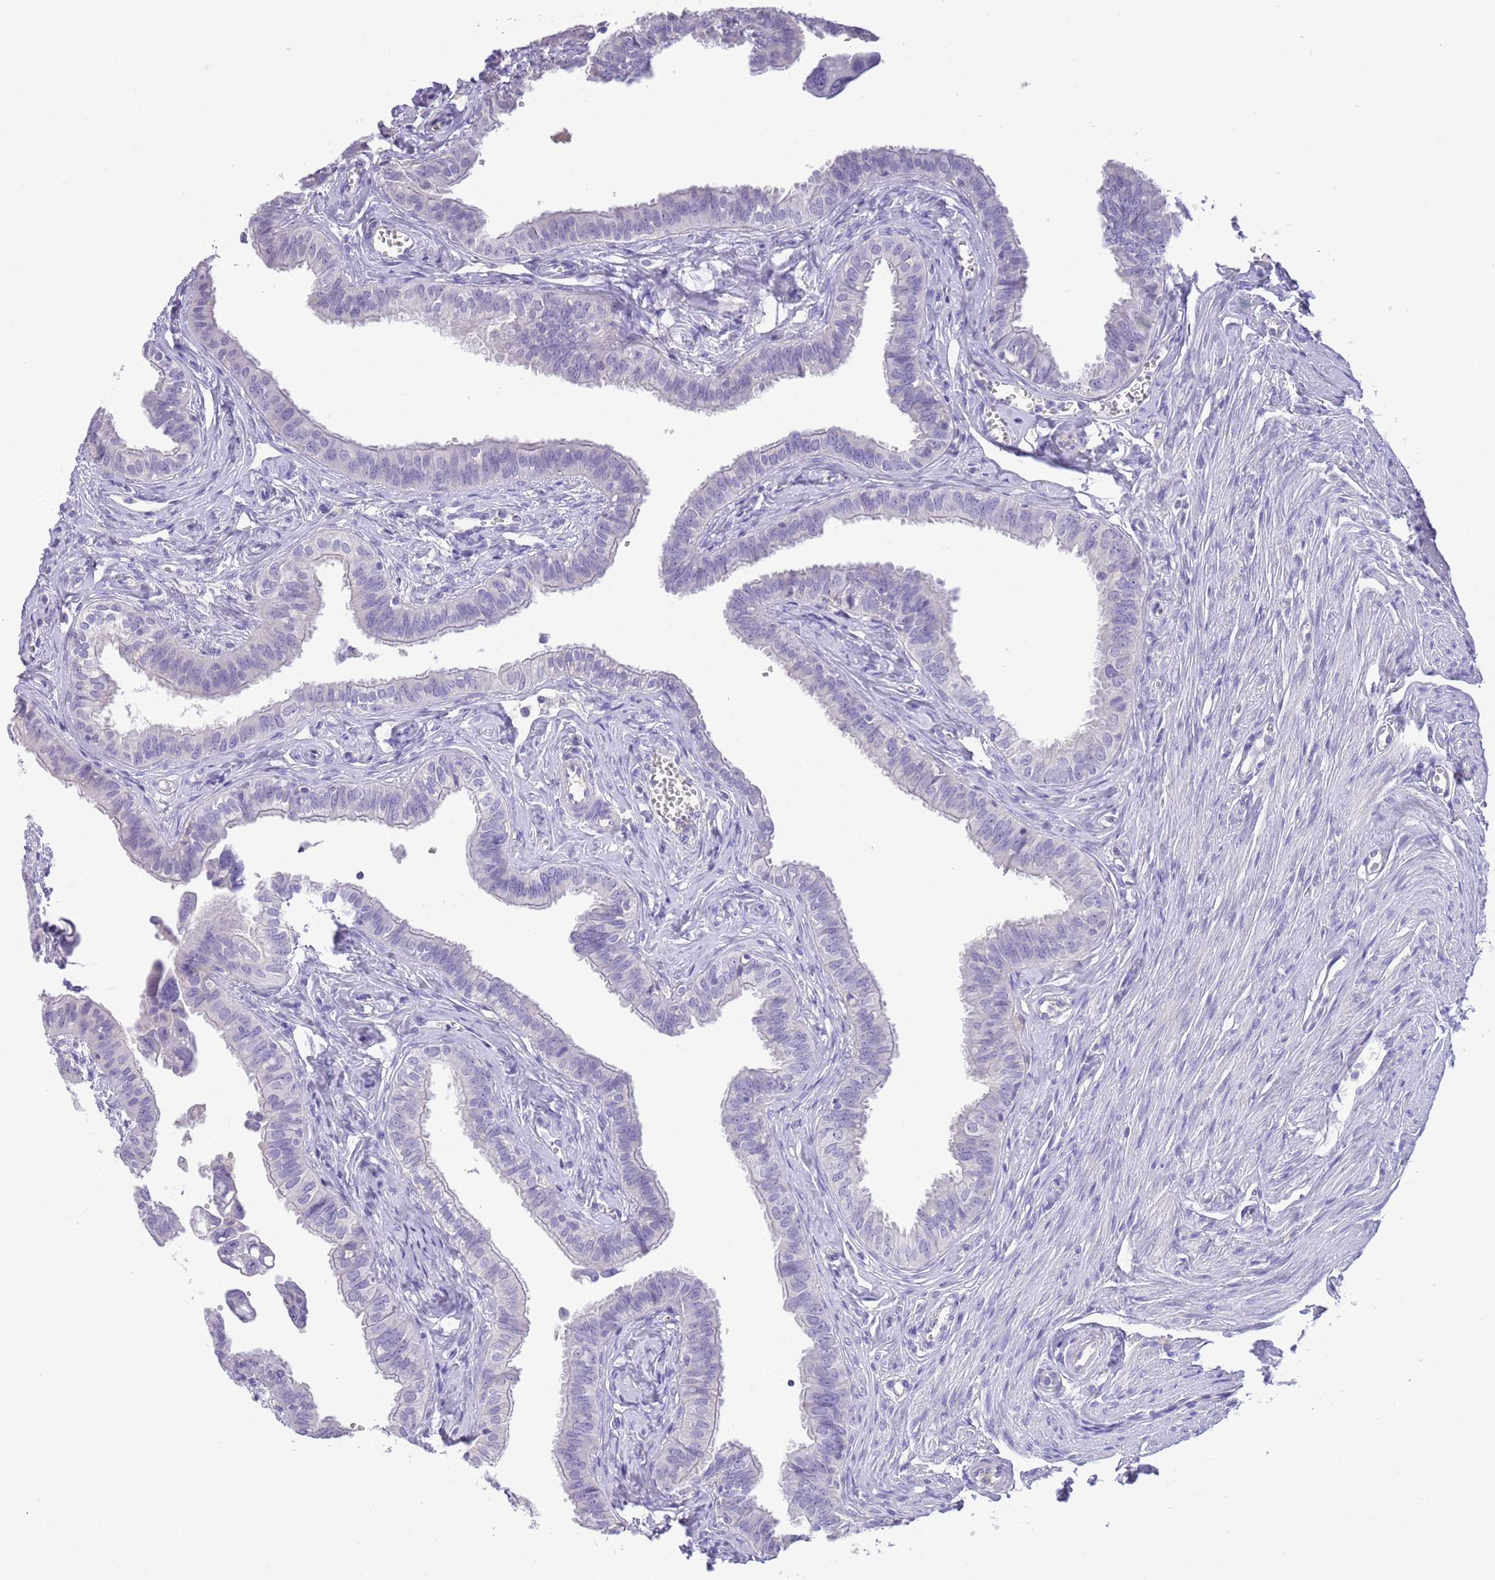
{"staining": {"intensity": "negative", "quantity": "none", "location": "none"}, "tissue": "fallopian tube", "cell_type": "Glandular cells", "image_type": "normal", "snomed": [{"axis": "morphology", "description": "Normal tissue, NOS"}, {"axis": "morphology", "description": "Carcinoma, NOS"}, {"axis": "topography", "description": "Fallopian tube"}, {"axis": "topography", "description": "Ovary"}], "caption": "A high-resolution image shows immunohistochemistry staining of unremarkable fallopian tube, which shows no significant expression in glandular cells.", "gene": "SFTPA1", "patient": {"sex": "female", "age": 59}}